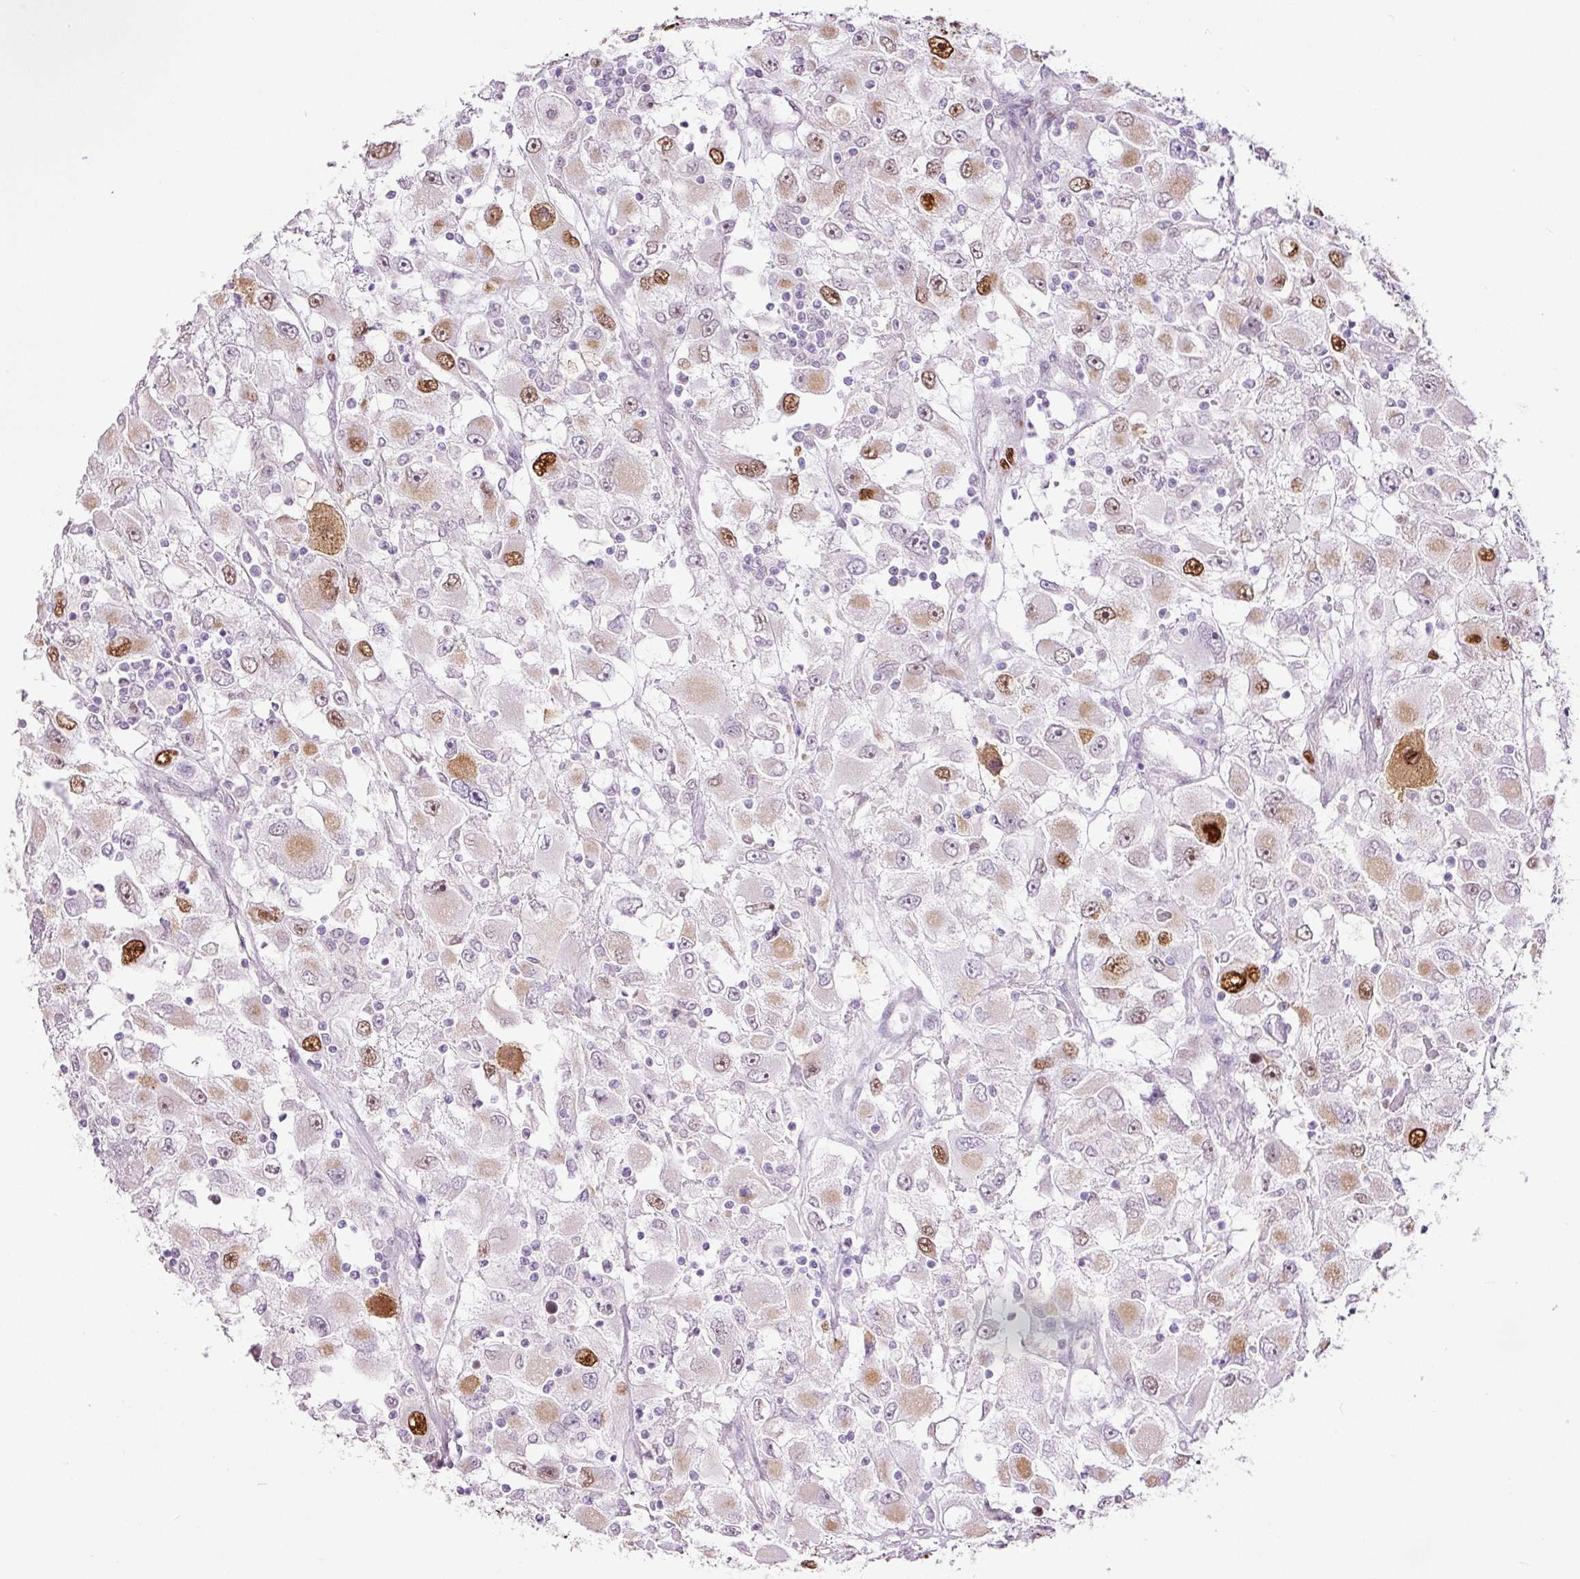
{"staining": {"intensity": "strong", "quantity": "<25%", "location": "cytoplasmic/membranous,nuclear"}, "tissue": "renal cancer", "cell_type": "Tumor cells", "image_type": "cancer", "snomed": [{"axis": "morphology", "description": "Adenocarcinoma, NOS"}, {"axis": "topography", "description": "Kidney"}], "caption": "Protein staining of renal cancer tissue exhibits strong cytoplasmic/membranous and nuclear expression in approximately <25% of tumor cells.", "gene": "KPNA2", "patient": {"sex": "female", "age": 52}}